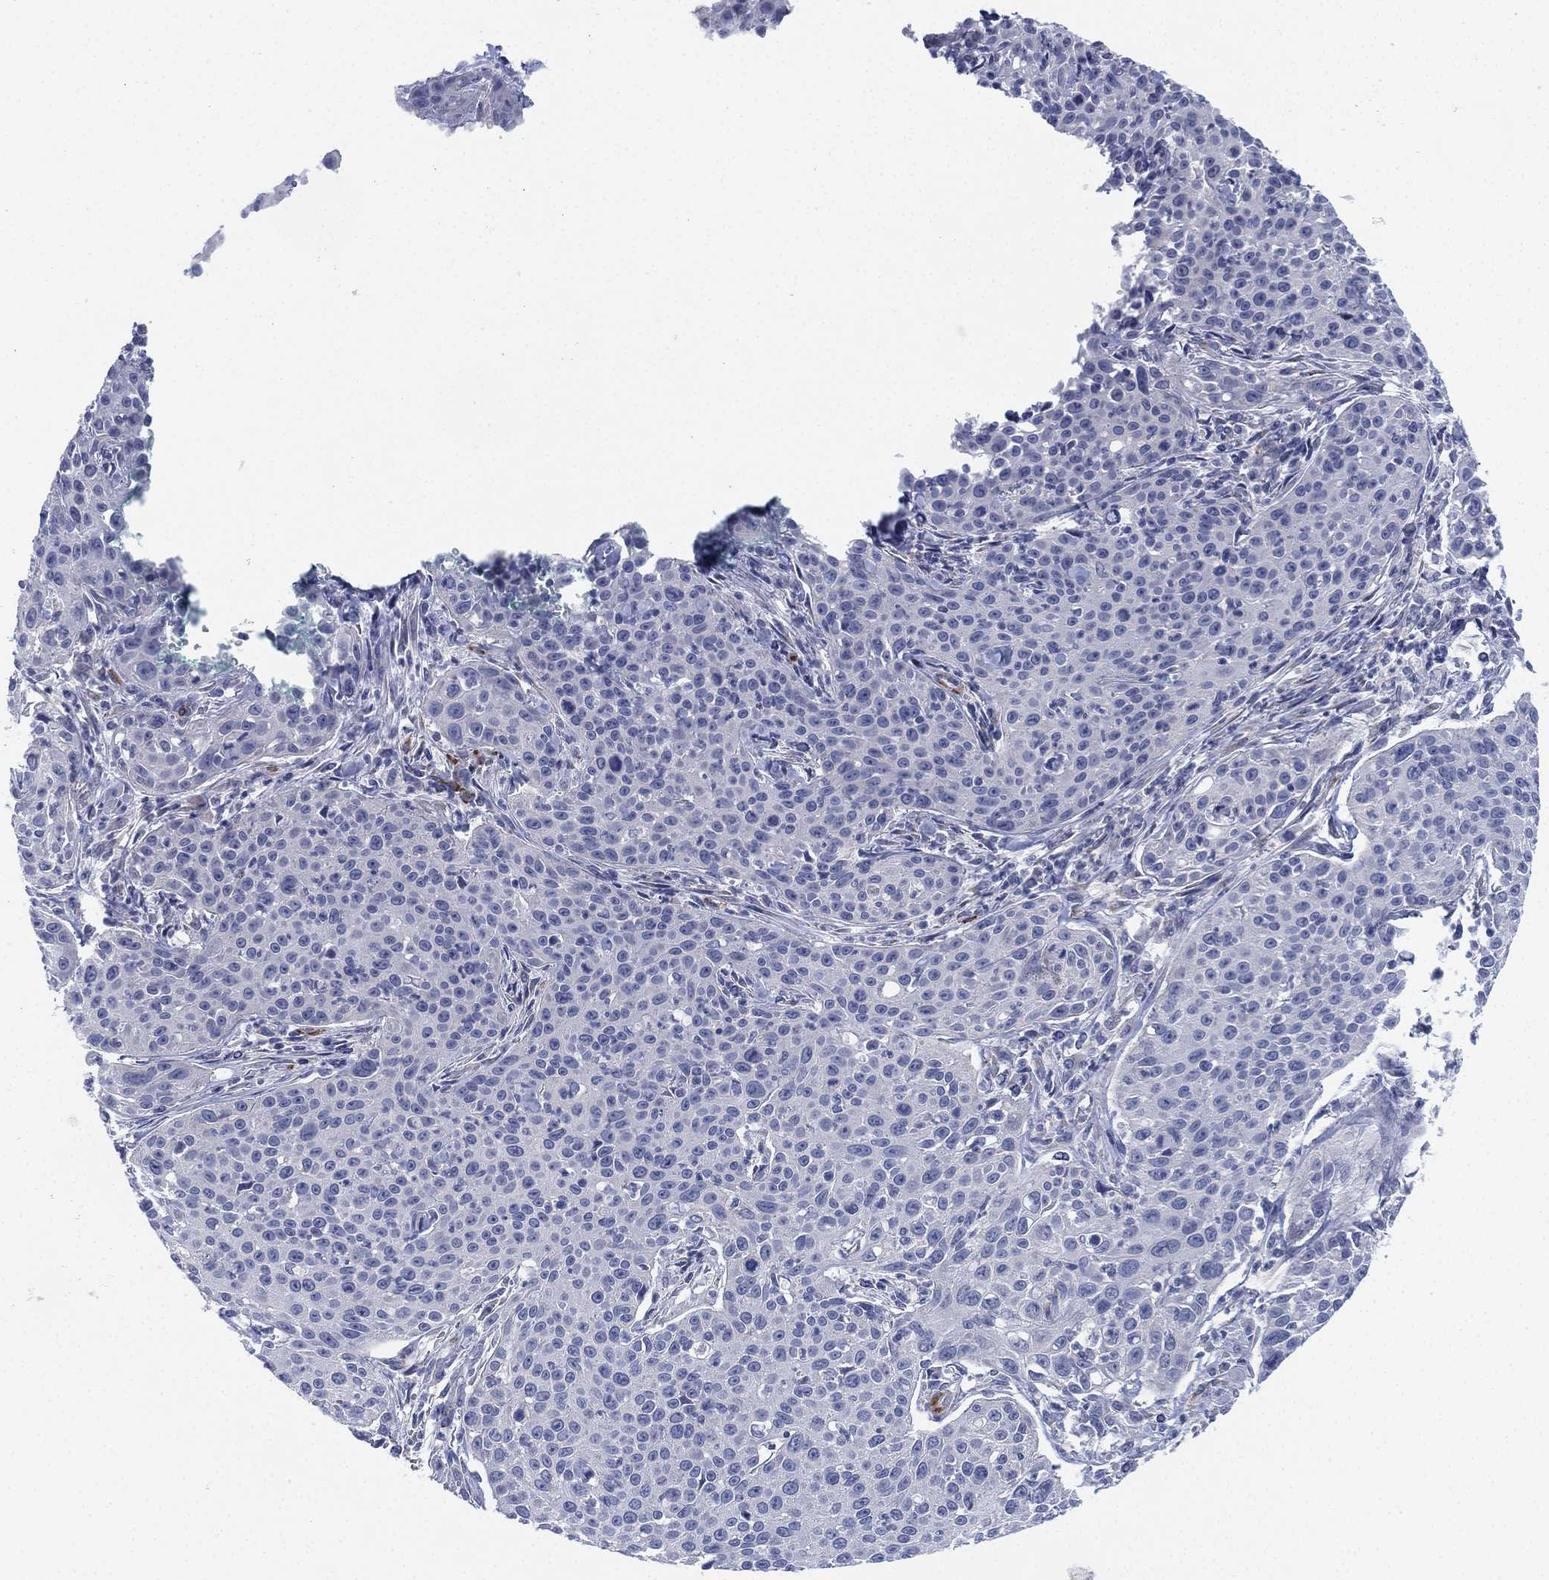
{"staining": {"intensity": "negative", "quantity": "none", "location": "none"}, "tissue": "cervical cancer", "cell_type": "Tumor cells", "image_type": "cancer", "snomed": [{"axis": "morphology", "description": "Squamous cell carcinoma, NOS"}, {"axis": "topography", "description": "Cervix"}], "caption": "Immunohistochemistry of human squamous cell carcinoma (cervical) shows no staining in tumor cells.", "gene": "ADAD2", "patient": {"sex": "female", "age": 26}}